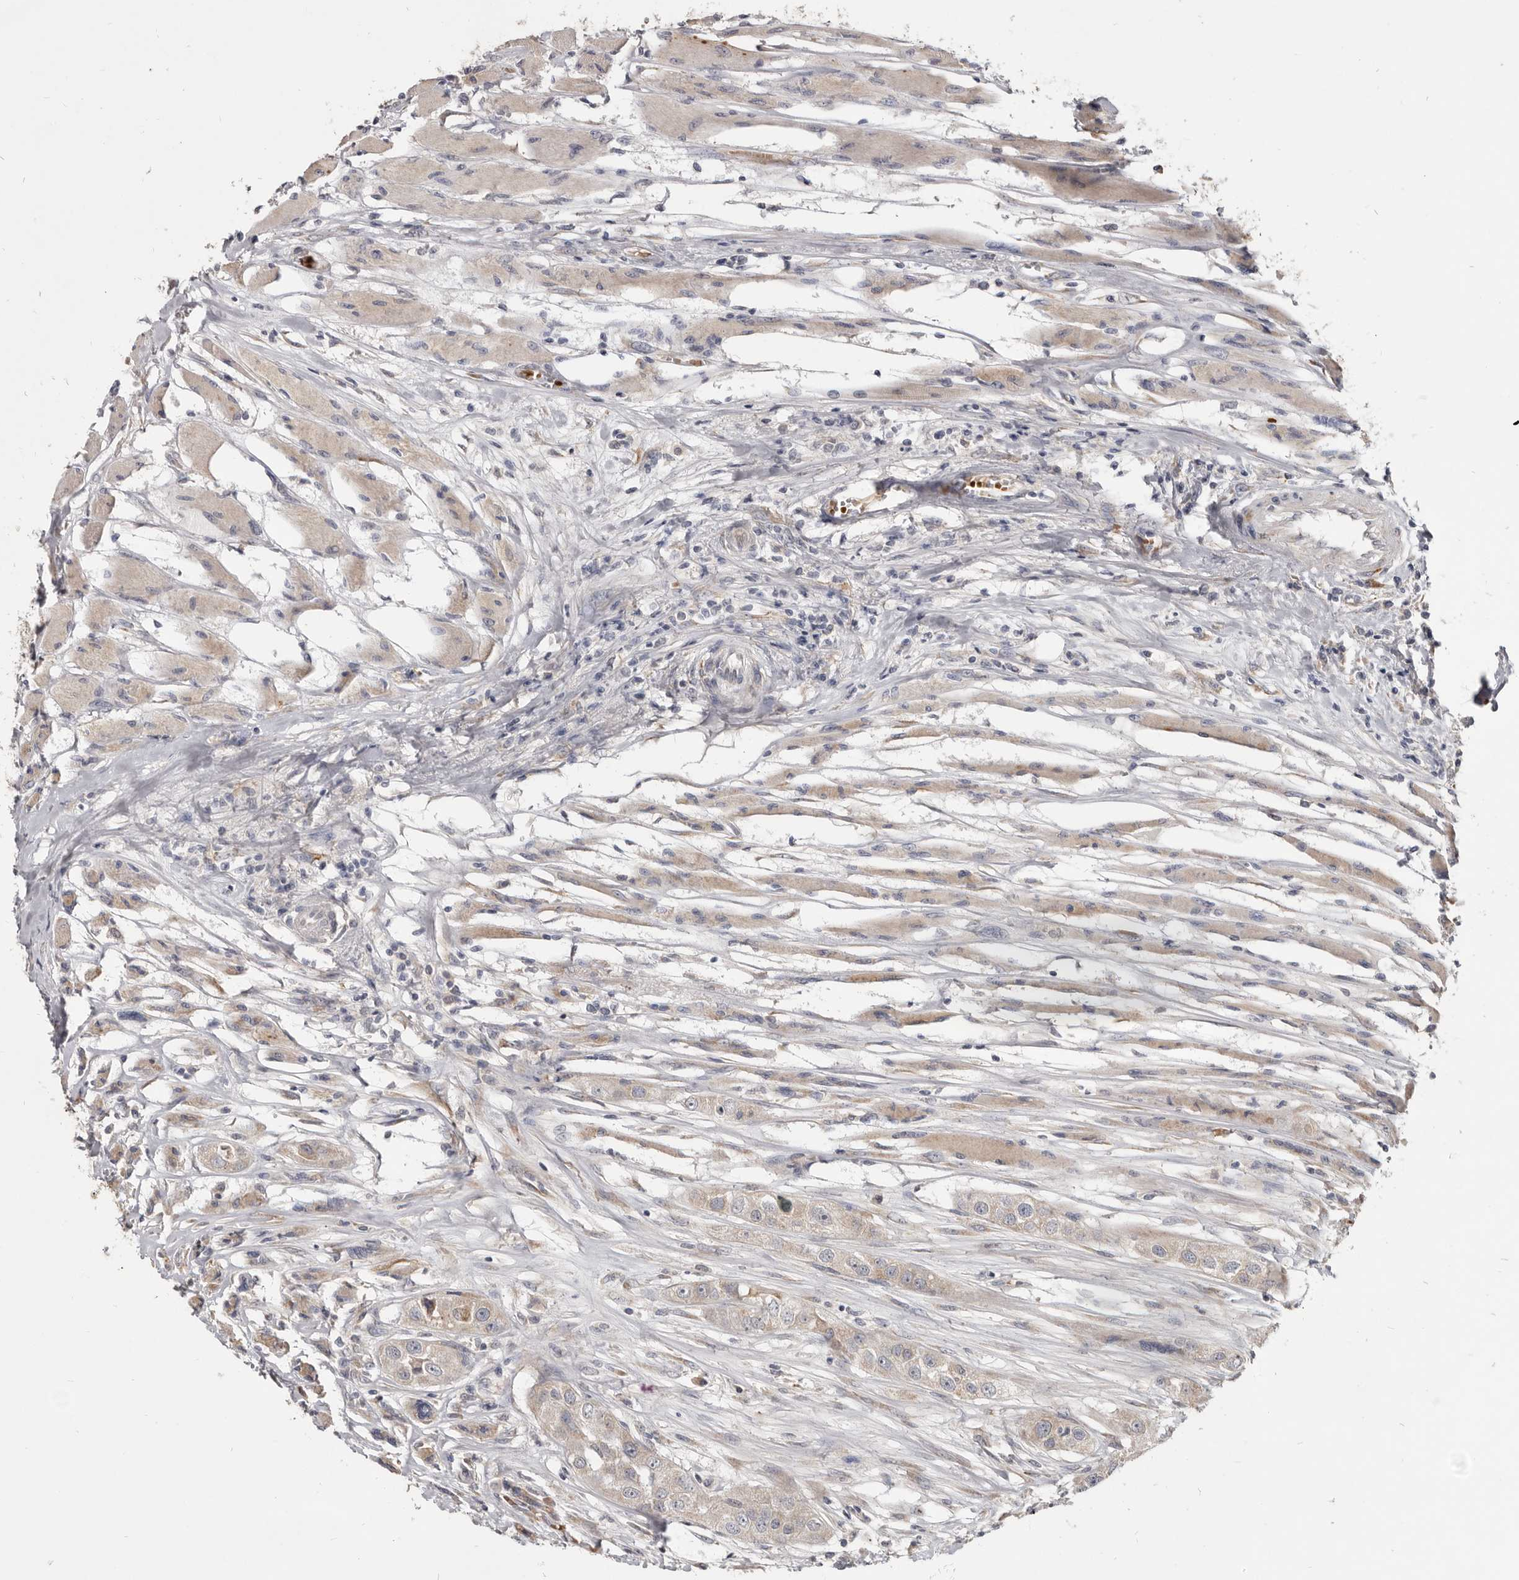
{"staining": {"intensity": "weak", "quantity": ">75%", "location": "cytoplasmic/membranous"}, "tissue": "head and neck cancer", "cell_type": "Tumor cells", "image_type": "cancer", "snomed": [{"axis": "morphology", "description": "Normal tissue, NOS"}, {"axis": "morphology", "description": "Squamous cell carcinoma, NOS"}, {"axis": "topography", "description": "Skeletal muscle"}, {"axis": "topography", "description": "Head-Neck"}], "caption": "Brown immunohistochemical staining in head and neck cancer (squamous cell carcinoma) exhibits weak cytoplasmic/membranous positivity in about >75% of tumor cells.", "gene": "NENF", "patient": {"sex": "male", "age": 51}}